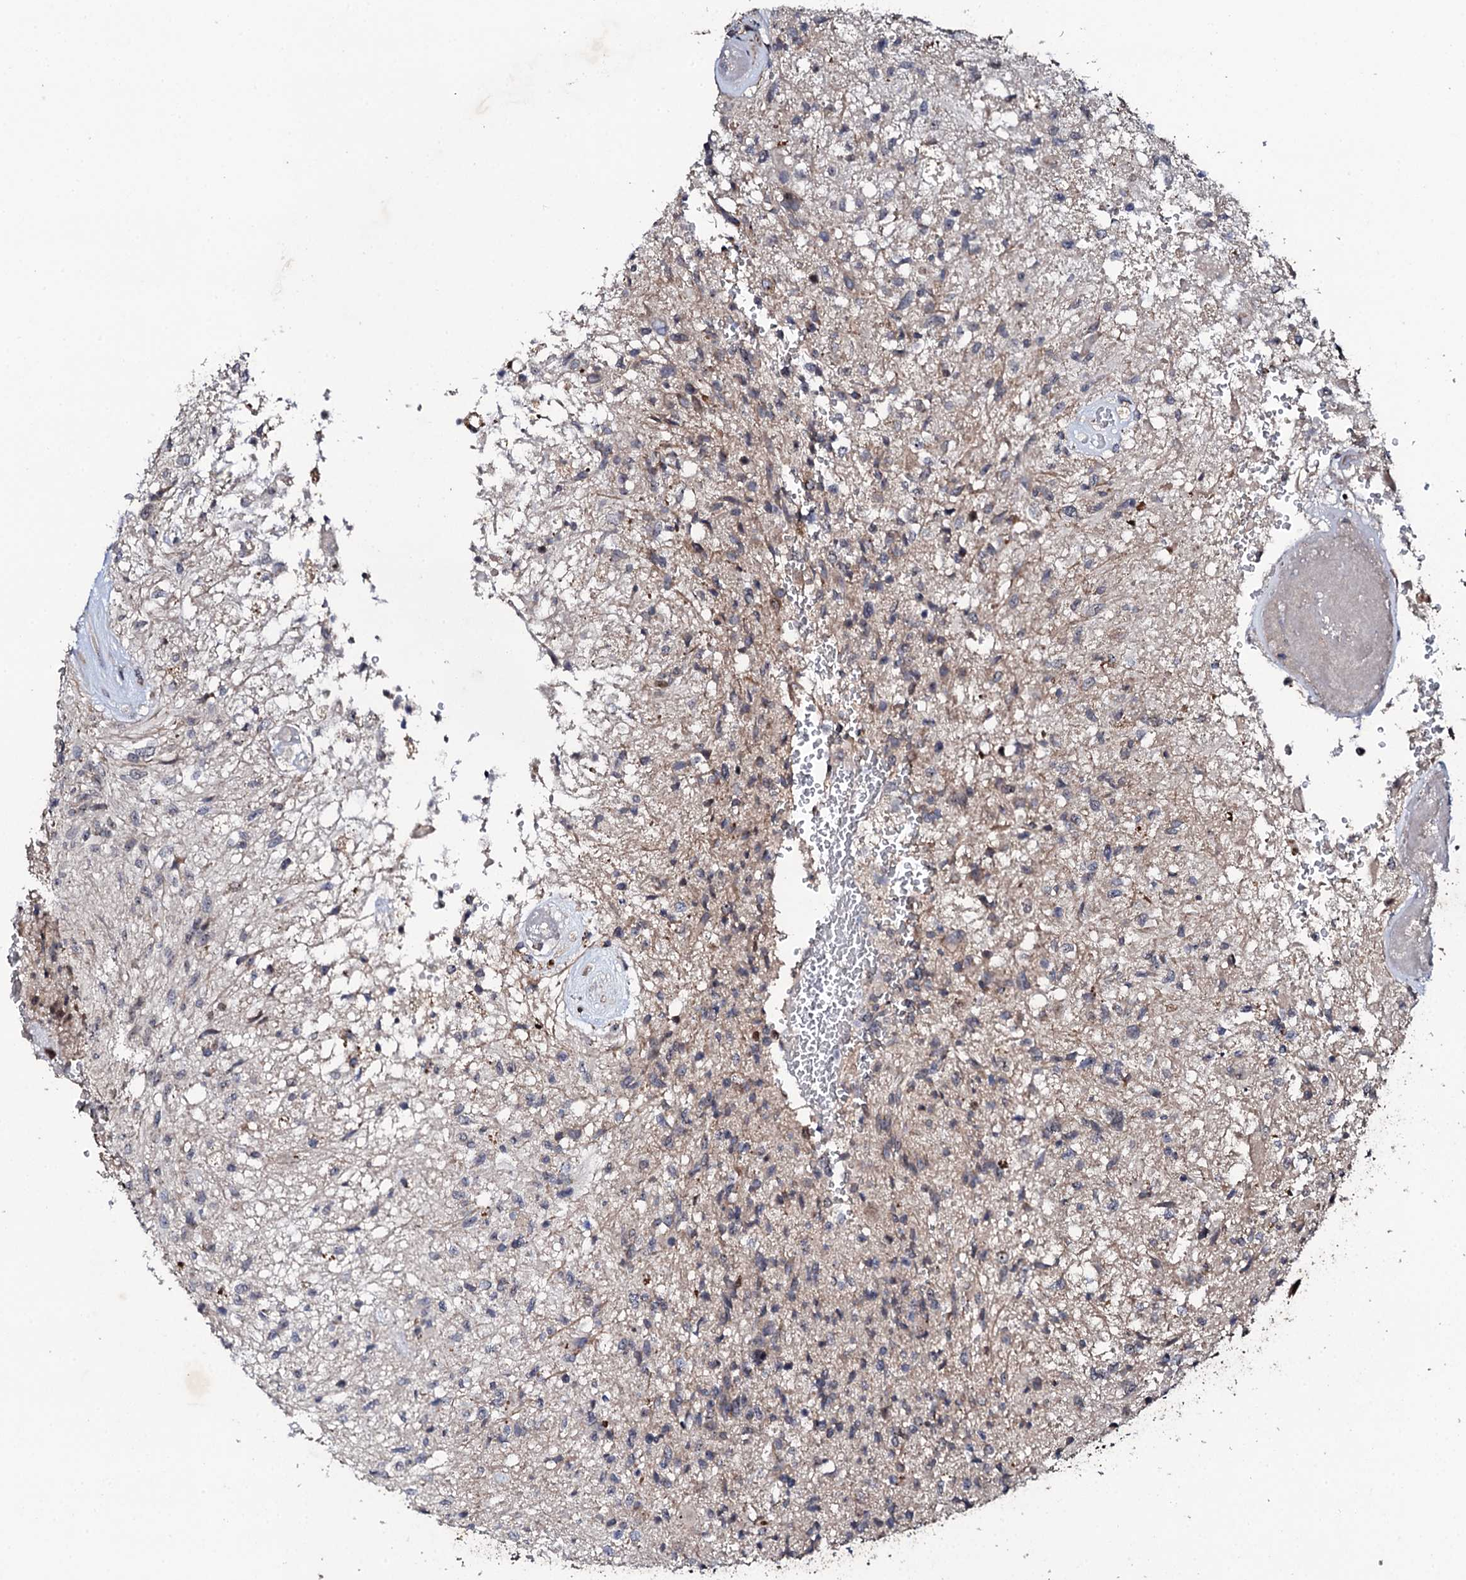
{"staining": {"intensity": "negative", "quantity": "none", "location": "none"}, "tissue": "glioma", "cell_type": "Tumor cells", "image_type": "cancer", "snomed": [{"axis": "morphology", "description": "Glioma, malignant, High grade"}, {"axis": "topography", "description": "Brain"}], "caption": "The IHC image has no significant positivity in tumor cells of malignant glioma (high-grade) tissue.", "gene": "FAM111A", "patient": {"sex": "male", "age": 56}}